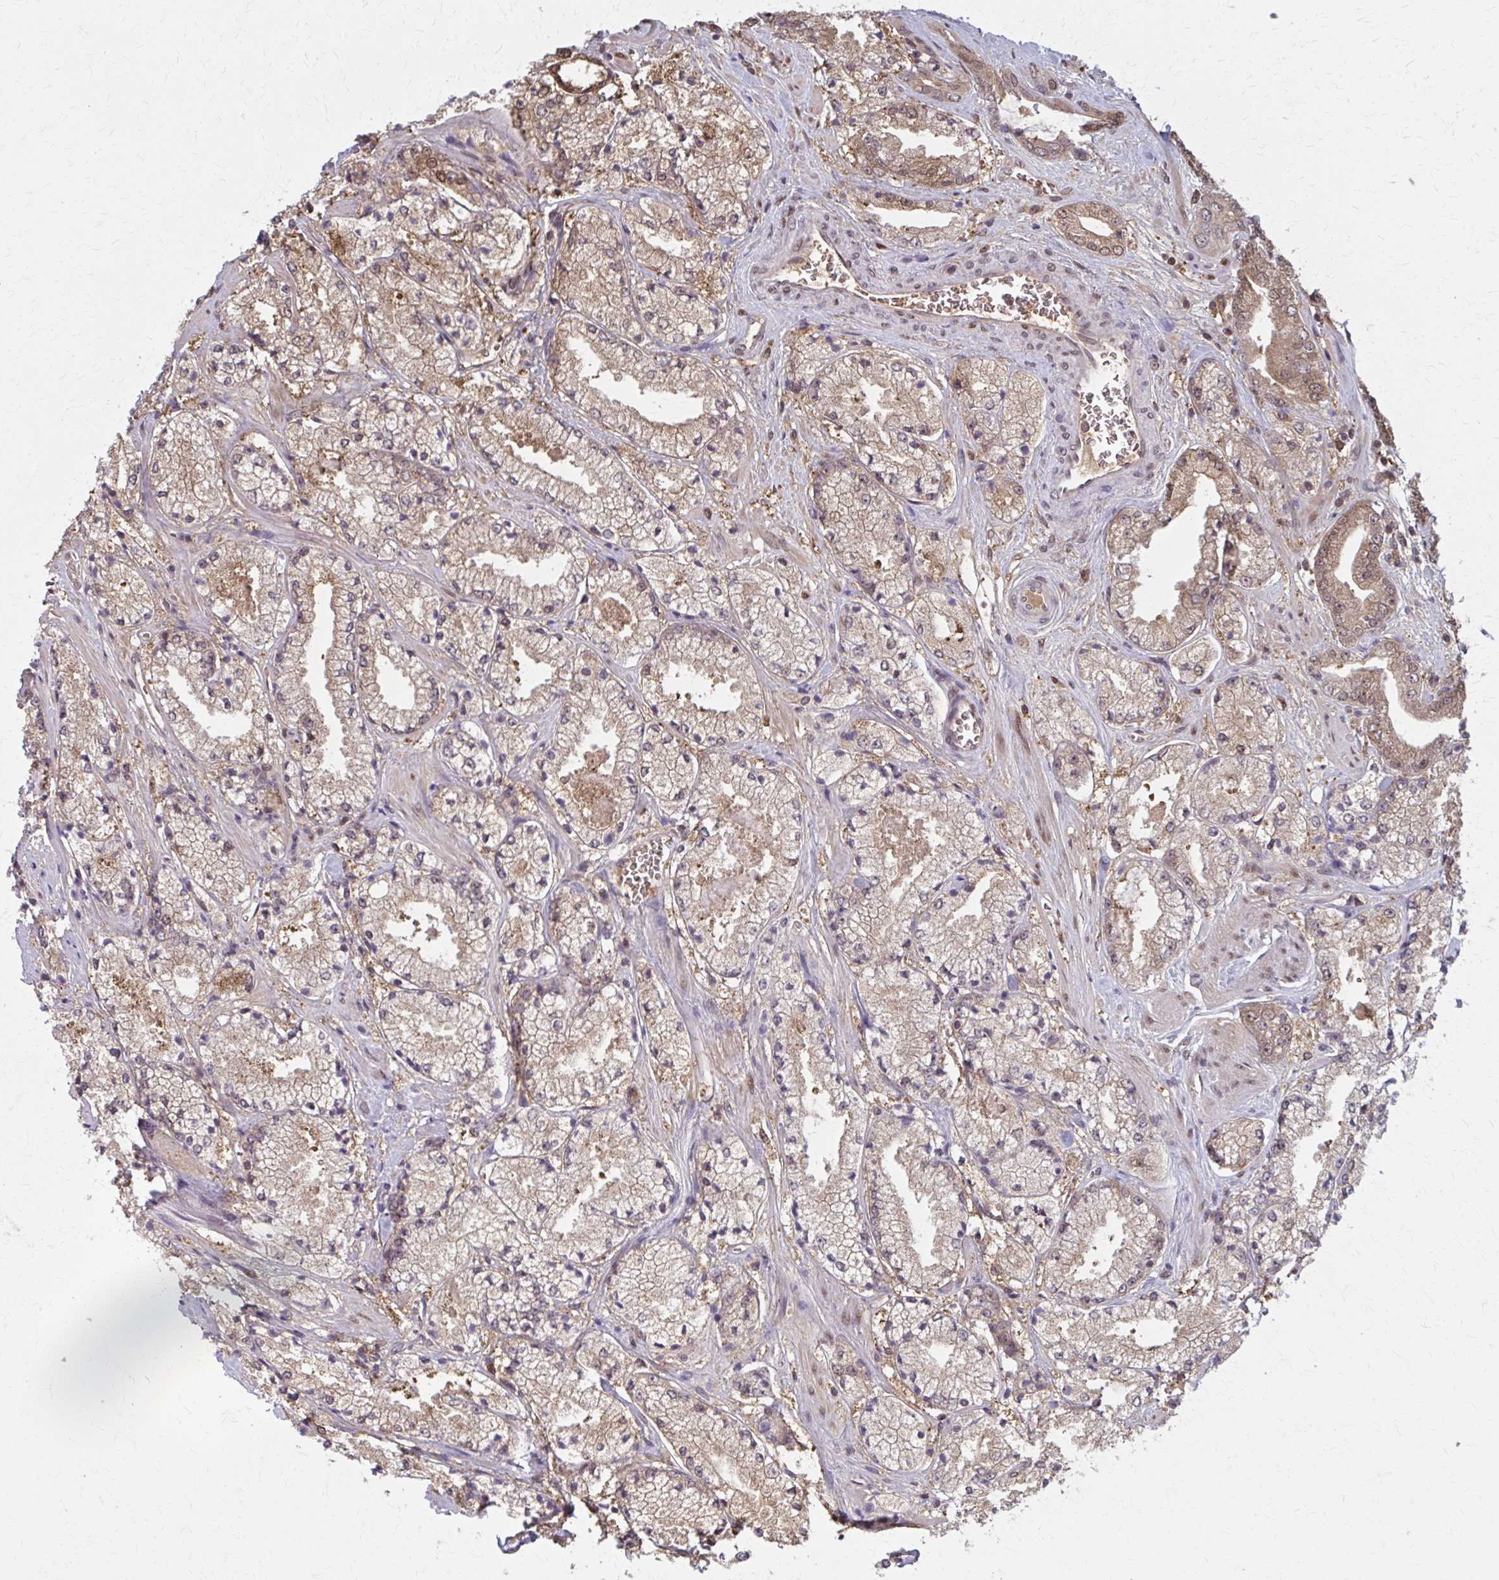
{"staining": {"intensity": "moderate", "quantity": "25%-75%", "location": "cytoplasmic/membranous"}, "tissue": "prostate cancer", "cell_type": "Tumor cells", "image_type": "cancer", "snomed": [{"axis": "morphology", "description": "Adenocarcinoma, High grade"}, {"axis": "topography", "description": "Prostate"}], "caption": "Brown immunohistochemical staining in adenocarcinoma (high-grade) (prostate) demonstrates moderate cytoplasmic/membranous expression in approximately 25%-75% of tumor cells. (Stains: DAB (3,3'-diaminobenzidine) in brown, nuclei in blue, Microscopy: brightfield microscopy at high magnification).", "gene": "MDH1", "patient": {"sex": "male", "age": 63}}